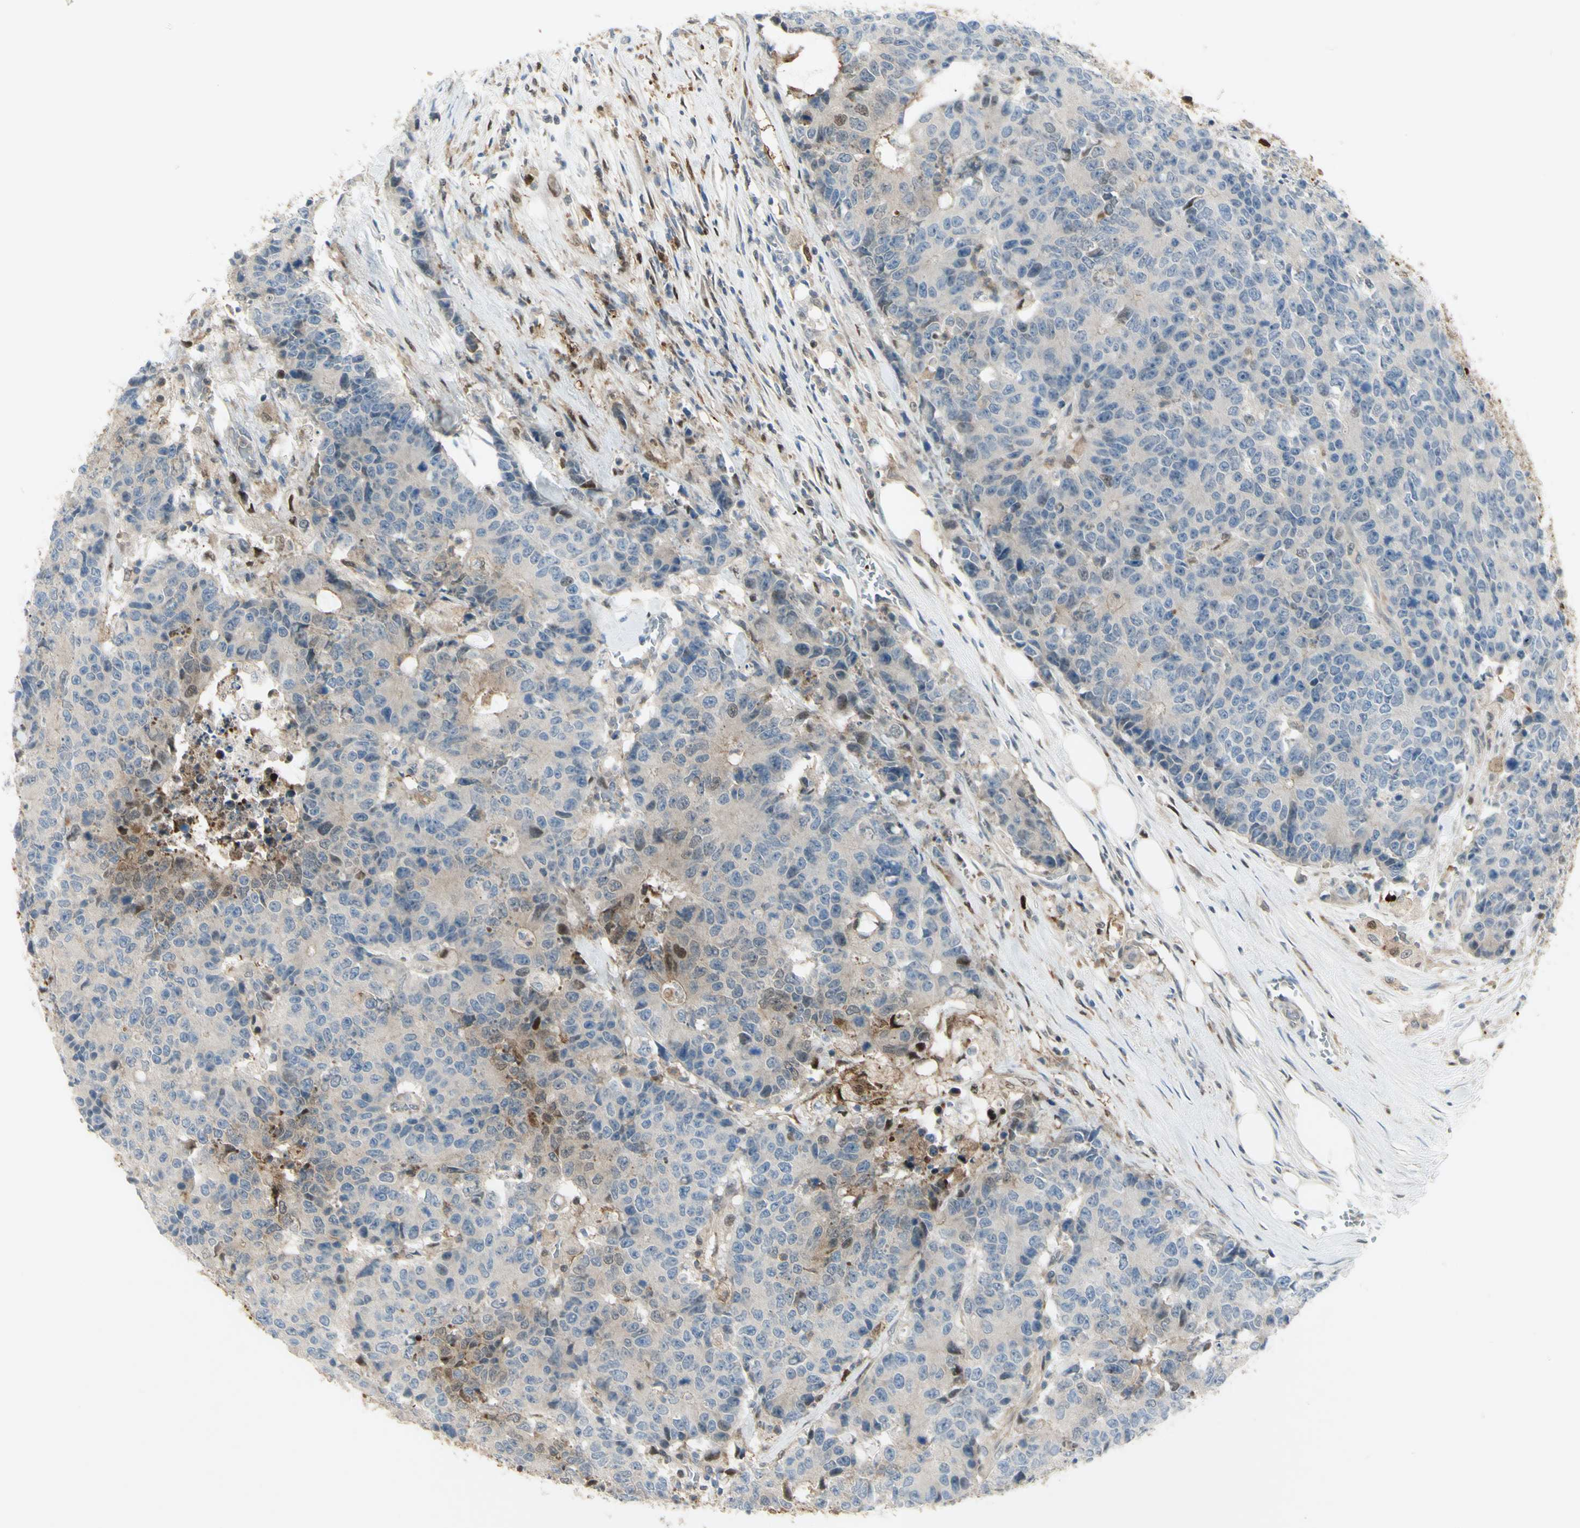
{"staining": {"intensity": "weak", "quantity": "<25%", "location": "nuclear"}, "tissue": "colorectal cancer", "cell_type": "Tumor cells", "image_type": "cancer", "snomed": [{"axis": "morphology", "description": "Adenocarcinoma, NOS"}, {"axis": "topography", "description": "Colon"}], "caption": "Immunohistochemical staining of colorectal adenocarcinoma reveals no significant positivity in tumor cells. (Brightfield microscopy of DAB (3,3'-diaminobenzidine) IHC at high magnification).", "gene": "C1orf159", "patient": {"sex": "female", "age": 86}}